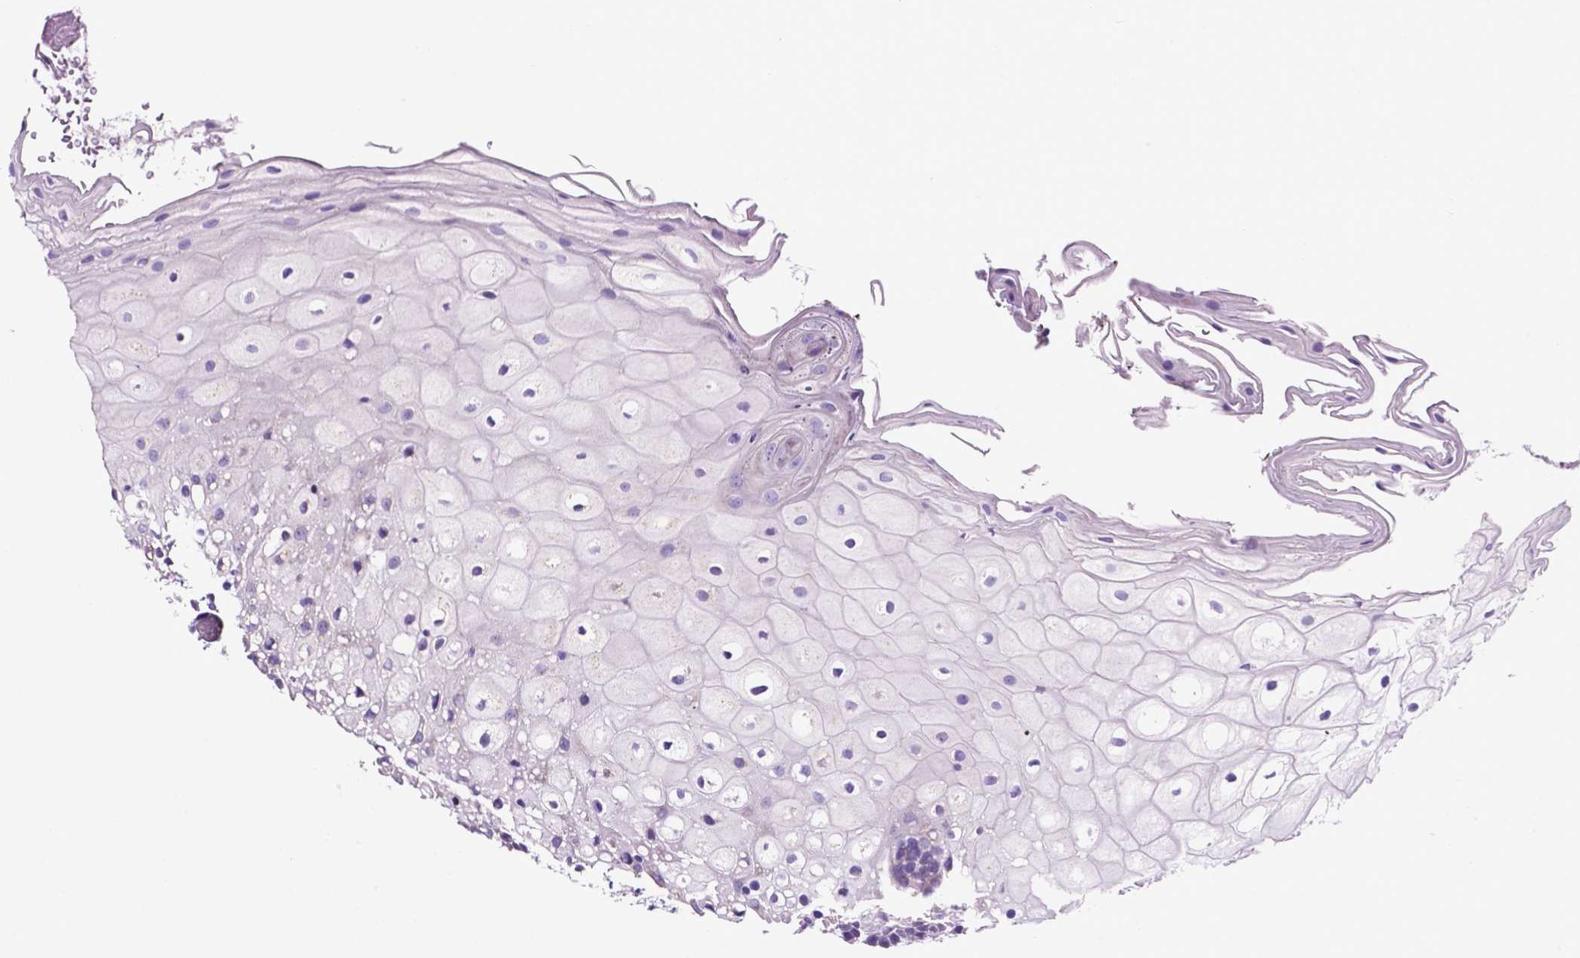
{"staining": {"intensity": "negative", "quantity": "none", "location": "none"}, "tissue": "oral mucosa", "cell_type": "Squamous epithelial cells", "image_type": "normal", "snomed": [{"axis": "morphology", "description": "Normal tissue, NOS"}, {"axis": "morphology", "description": "Squamous cell carcinoma, NOS"}, {"axis": "topography", "description": "Oral tissue"}, {"axis": "topography", "description": "Head-Neck"}], "caption": "Oral mucosa was stained to show a protein in brown. There is no significant staining in squamous epithelial cells. The staining was performed using DAB (3,3'-diaminobenzidine) to visualize the protein expression in brown, while the nuclei were stained in blue with hematoxylin (Magnification: 20x).", "gene": "TMEM121B", "patient": {"sex": "male", "age": 69}}